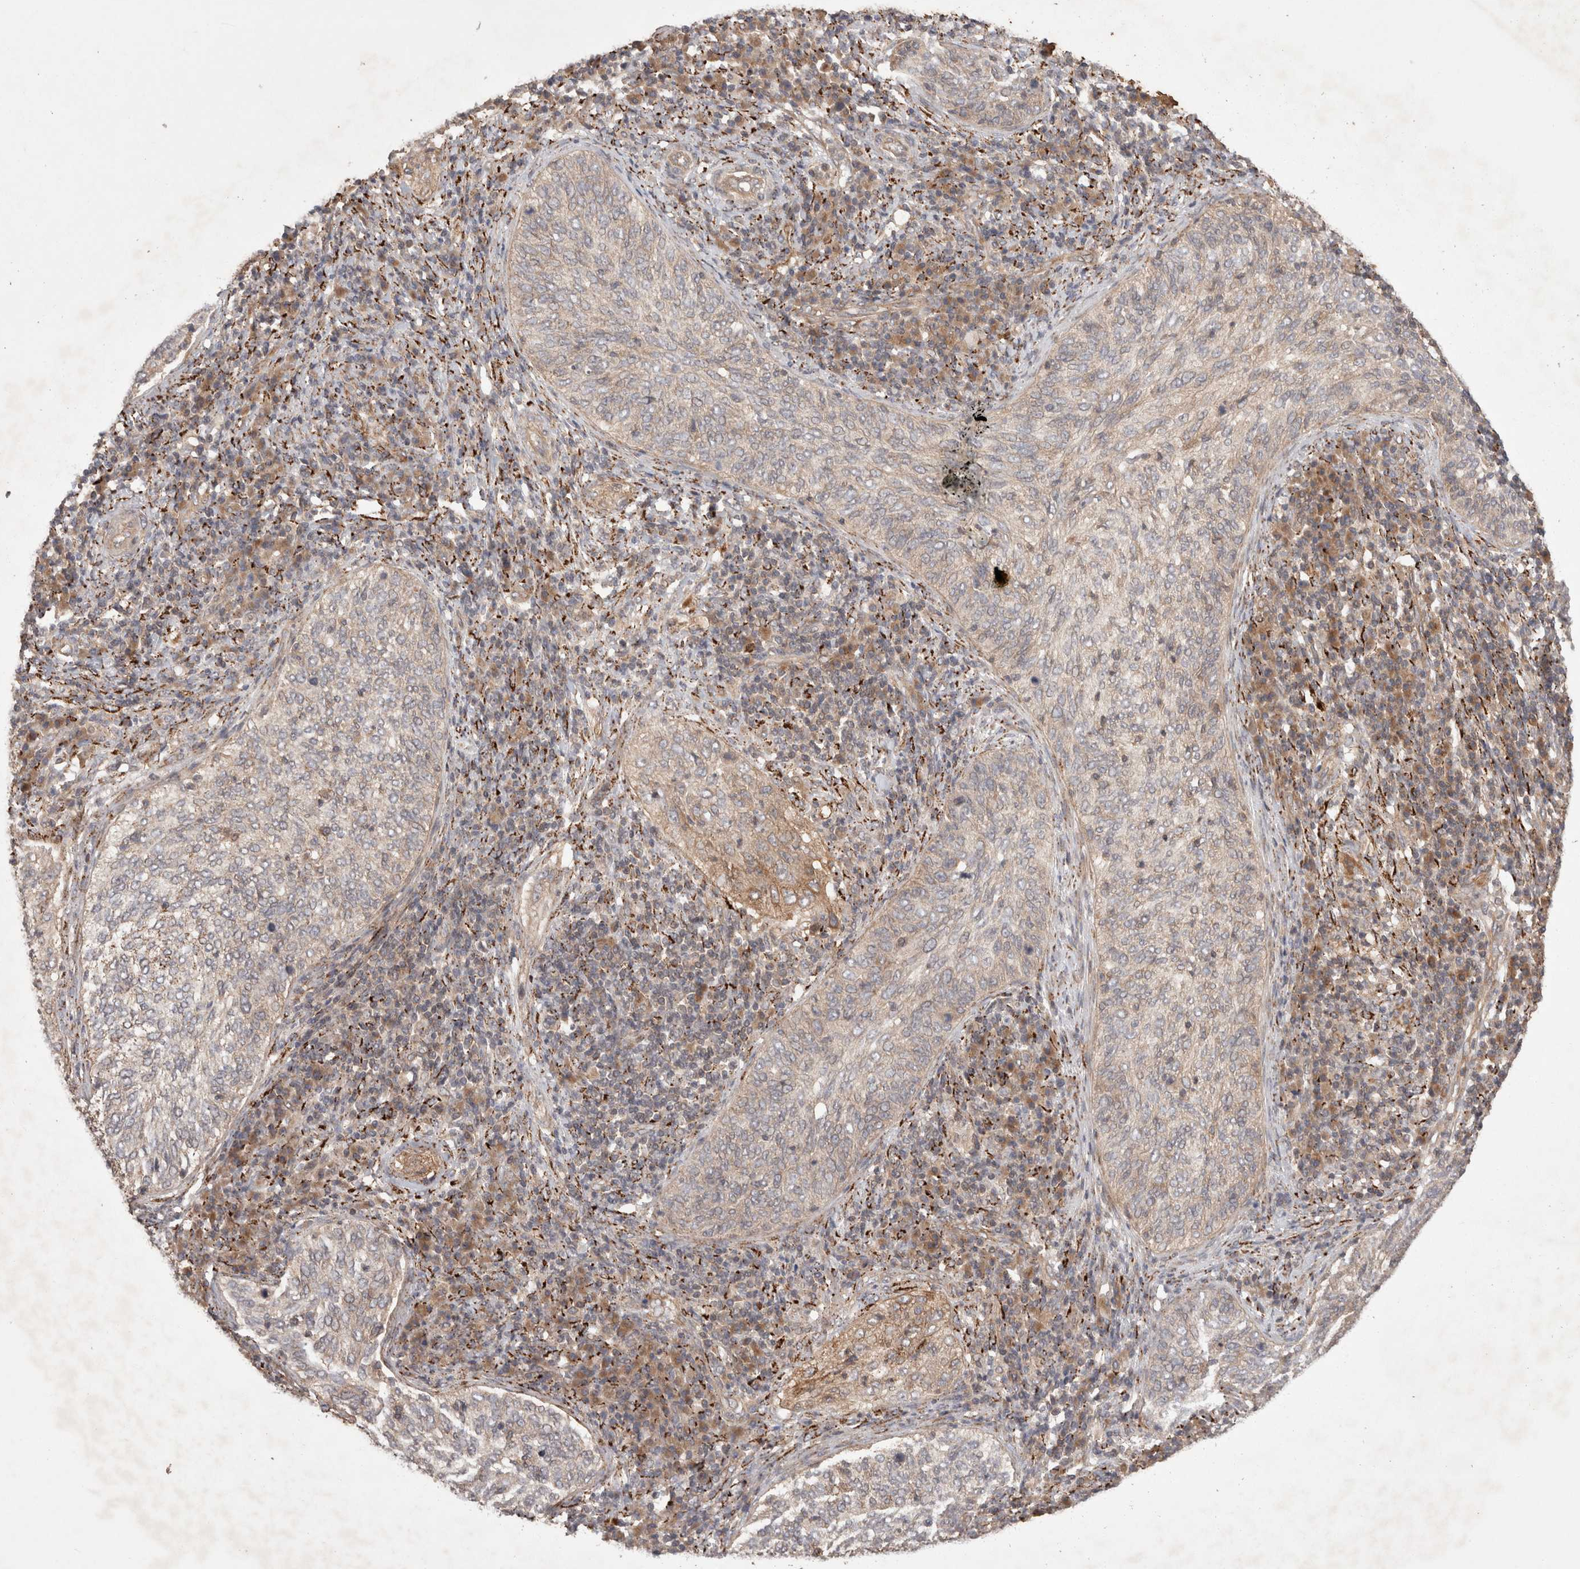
{"staining": {"intensity": "weak", "quantity": "<25%", "location": "cytoplasmic/membranous"}, "tissue": "cervical cancer", "cell_type": "Tumor cells", "image_type": "cancer", "snomed": [{"axis": "morphology", "description": "Squamous cell carcinoma, NOS"}, {"axis": "topography", "description": "Cervix"}], "caption": "Tumor cells show no significant protein positivity in cervical cancer.", "gene": "HROB", "patient": {"sex": "female", "age": 30}}